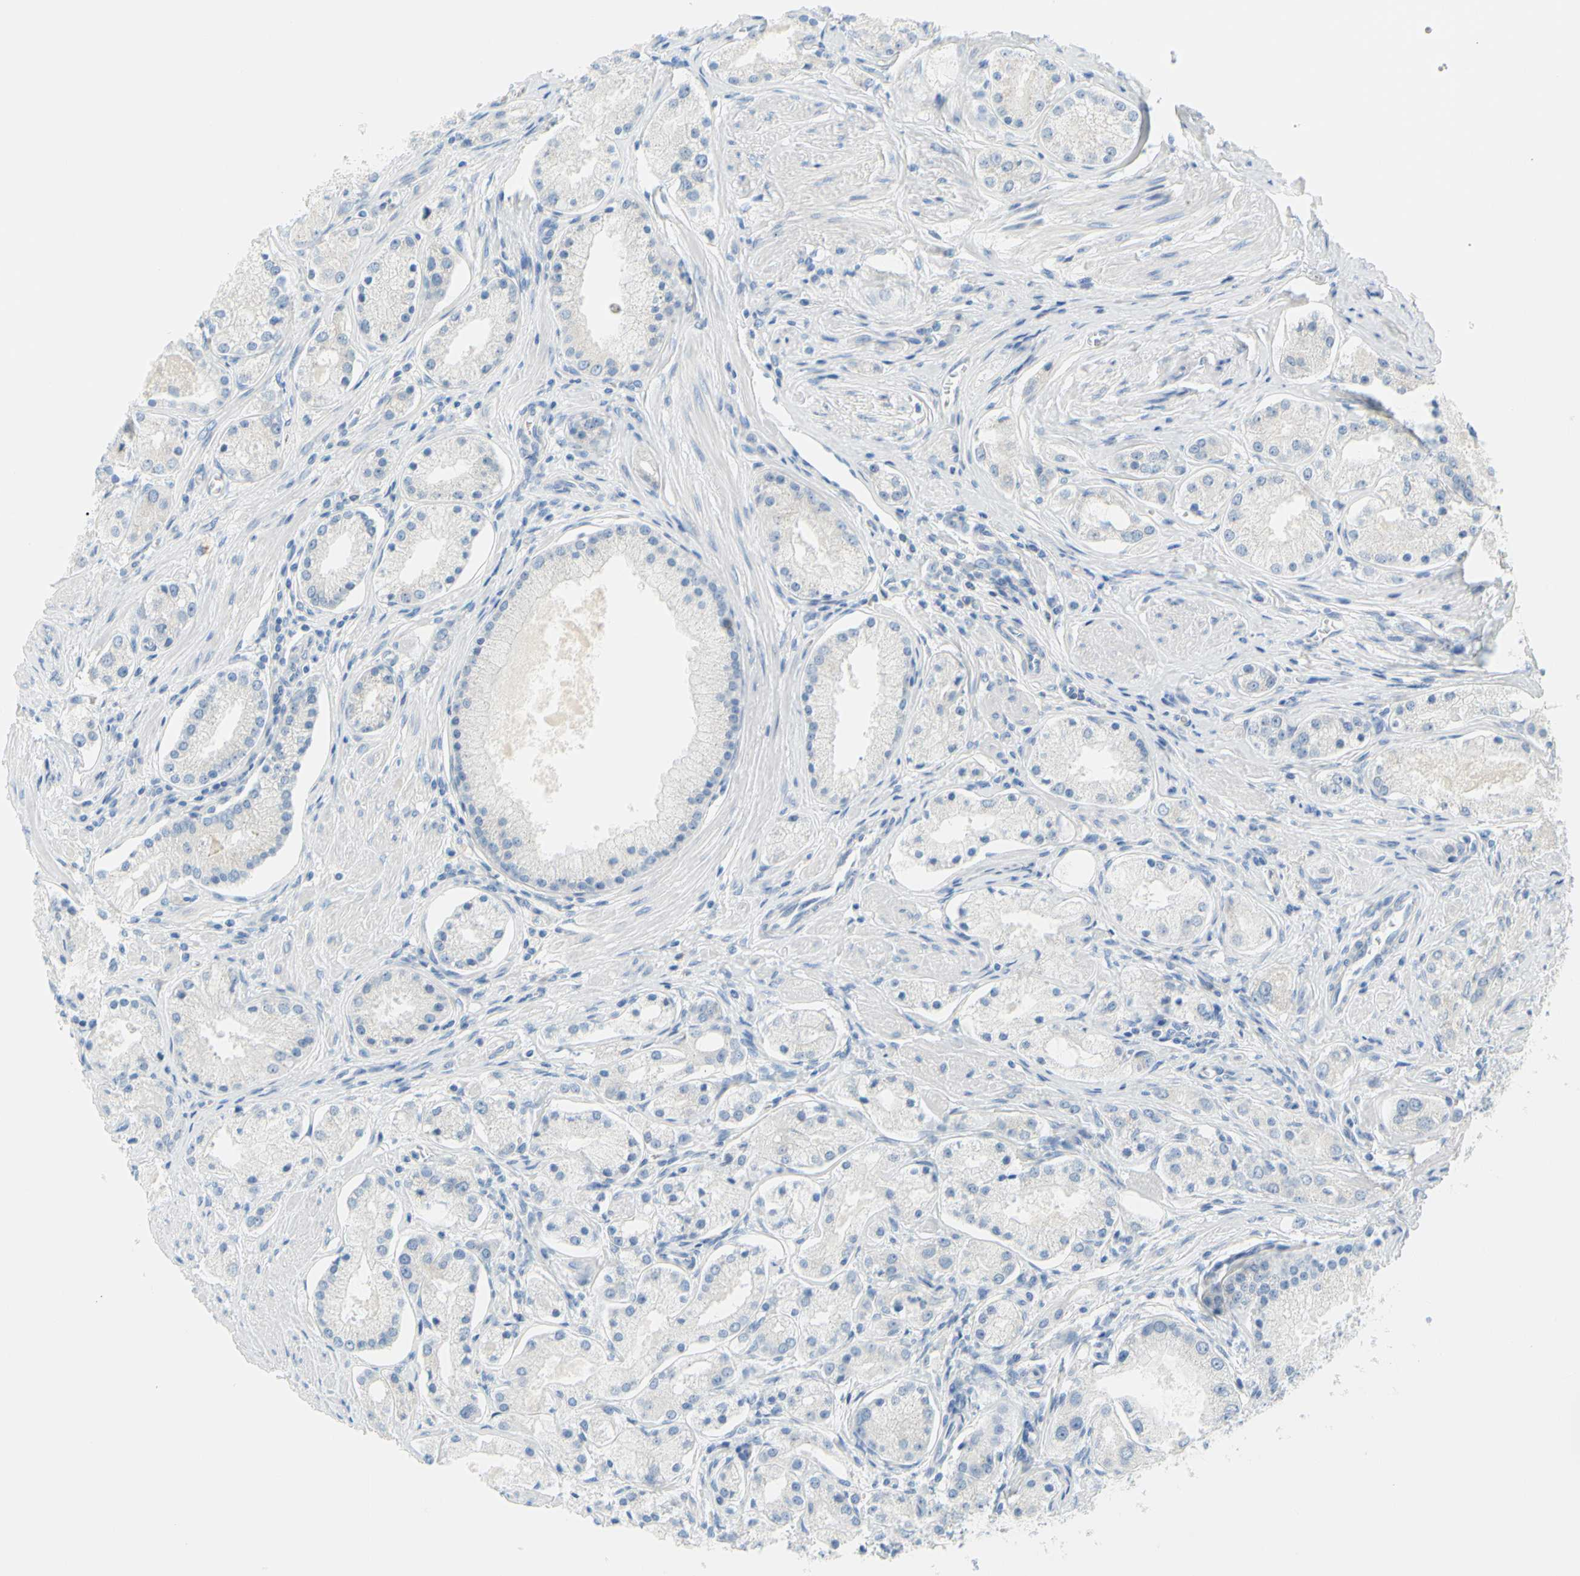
{"staining": {"intensity": "negative", "quantity": "none", "location": "none"}, "tissue": "prostate cancer", "cell_type": "Tumor cells", "image_type": "cancer", "snomed": [{"axis": "morphology", "description": "Adenocarcinoma, High grade"}, {"axis": "topography", "description": "Prostate"}], "caption": "The immunohistochemistry image has no significant expression in tumor cells of prostate high-grade adenocarcinoma tissue.", "gene": "DCT", "patient": {"sex": "male", "age": 66}}